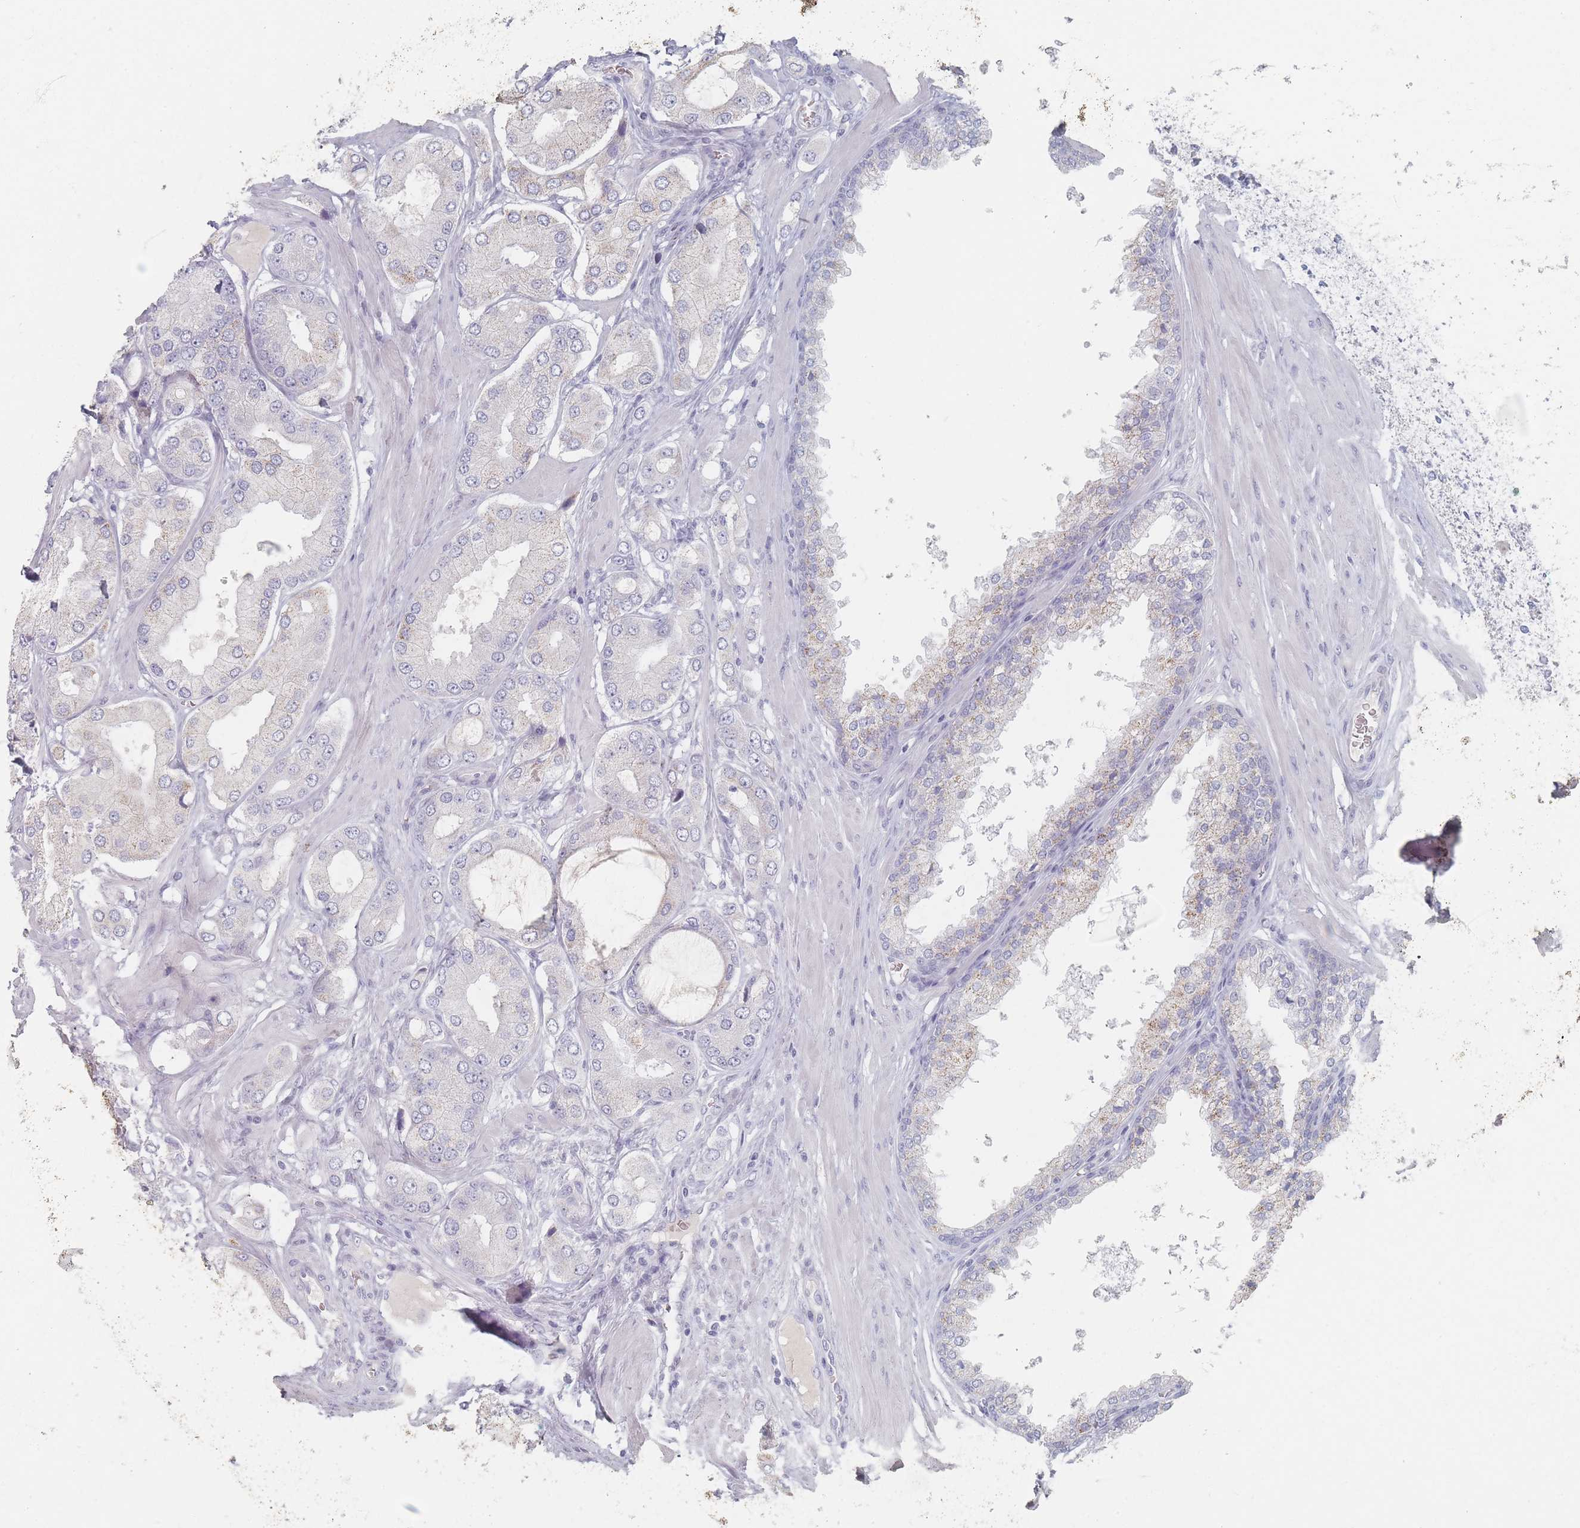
{"staining": {"intensity": "negative", "quantity": "none", "location": "none"}, "tissue": "prostate cancer", "cell_type": "Tumor cells", "image_type": "cancer", "snomed": [{"axis": "morphology", "description": "Adenocarcinoma, Low grade"}, {"axis": "topography", "description": "Prostate"}], "caption": "Prostate cancer was stained to show a protein in brown. There is no significant positivity in tumor cells.", "gene": "HELZ2", "patient": {"sex": "male", "age": 42}}